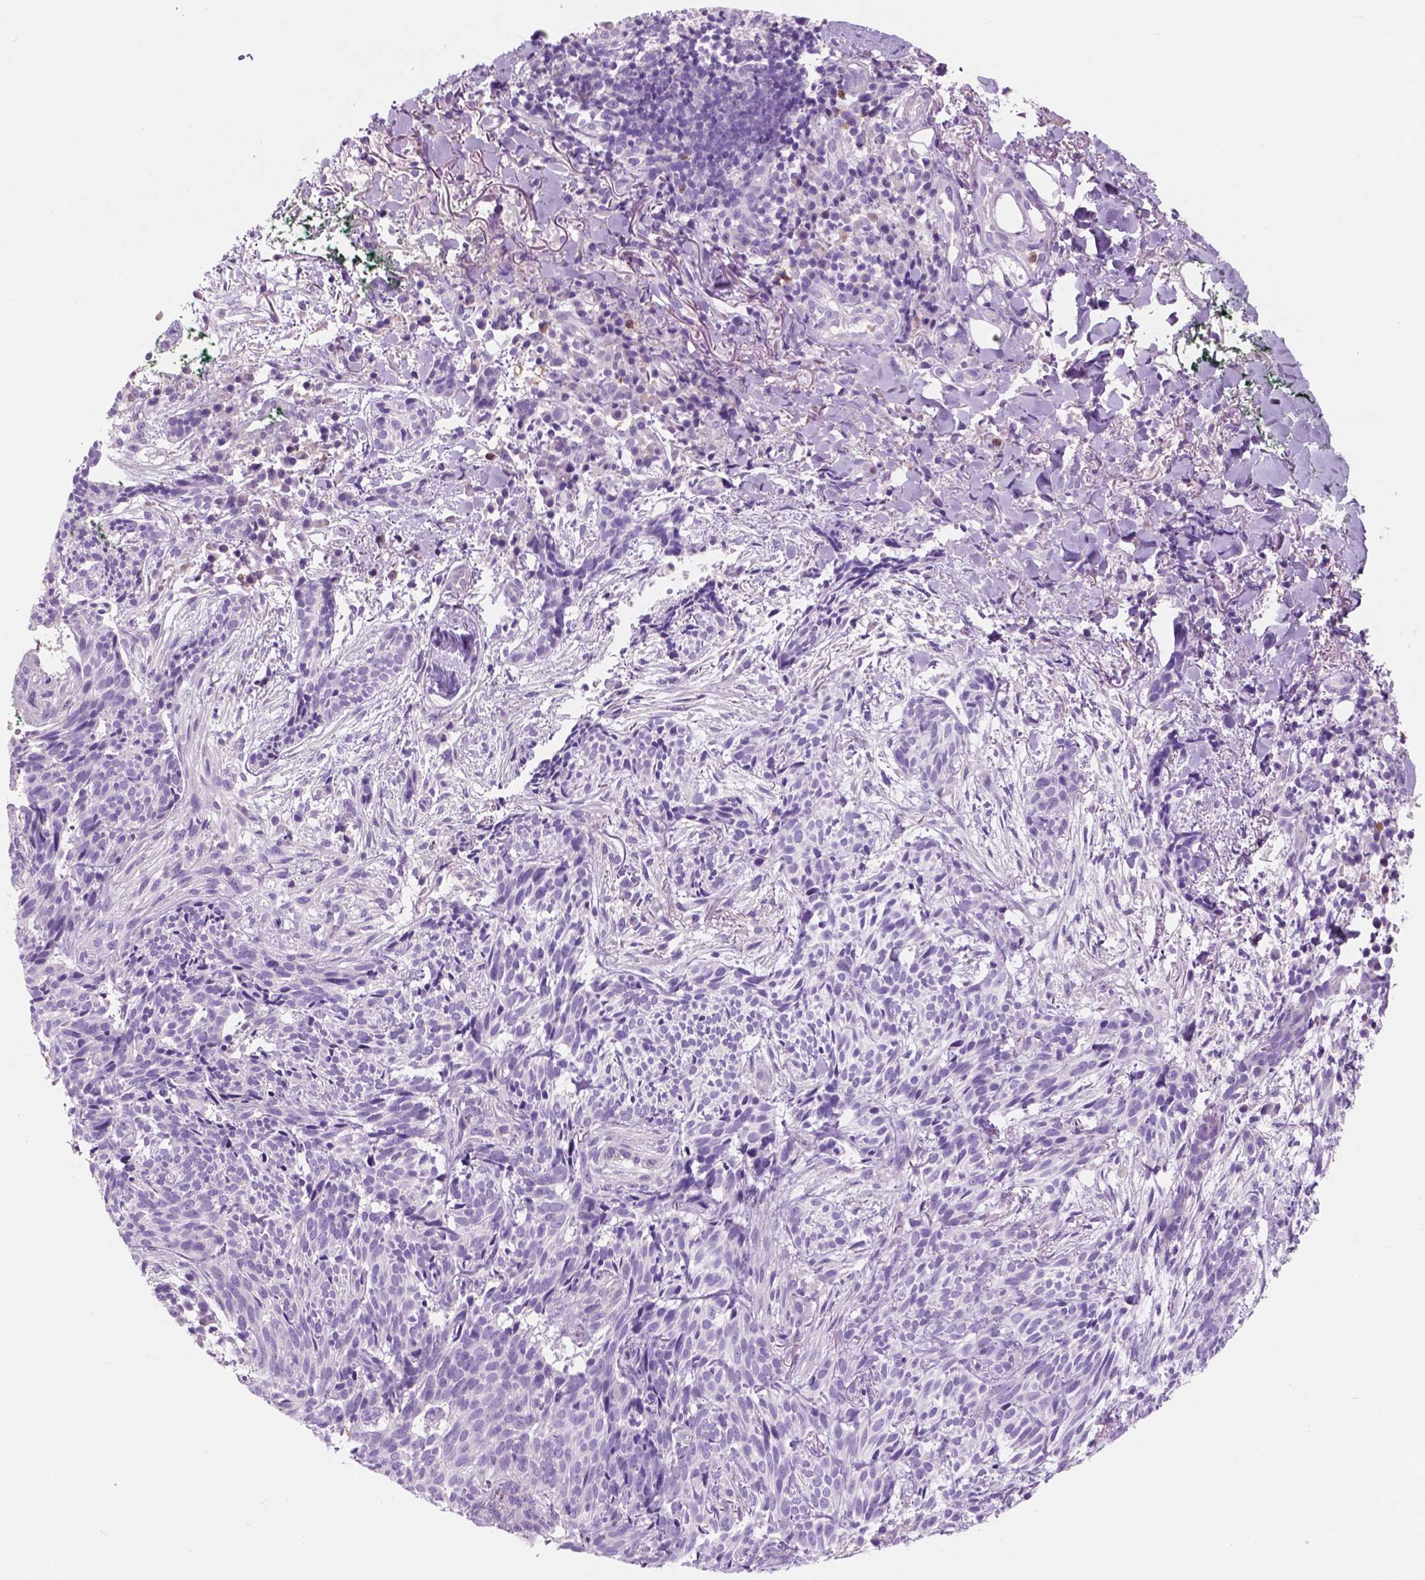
{"staining": {"intensity": "negative", "quantity": "none", "location": "none"}, "tissue": "skin cancer", "cell_type": "Tumor cells", "image_type": "cancer", "snomed": [{"axis": "morphology", "description": "Basal cell carcinoma"}, {"axis": "topography", "description": "Skin"}], "caption": "IHC image of human skin basal cell carcinoma stained for a protein (brown), which demonstrates no expression in tumor cells.", "gene": "CUZD1", "patient": {"sex": "male", "age": 71}}